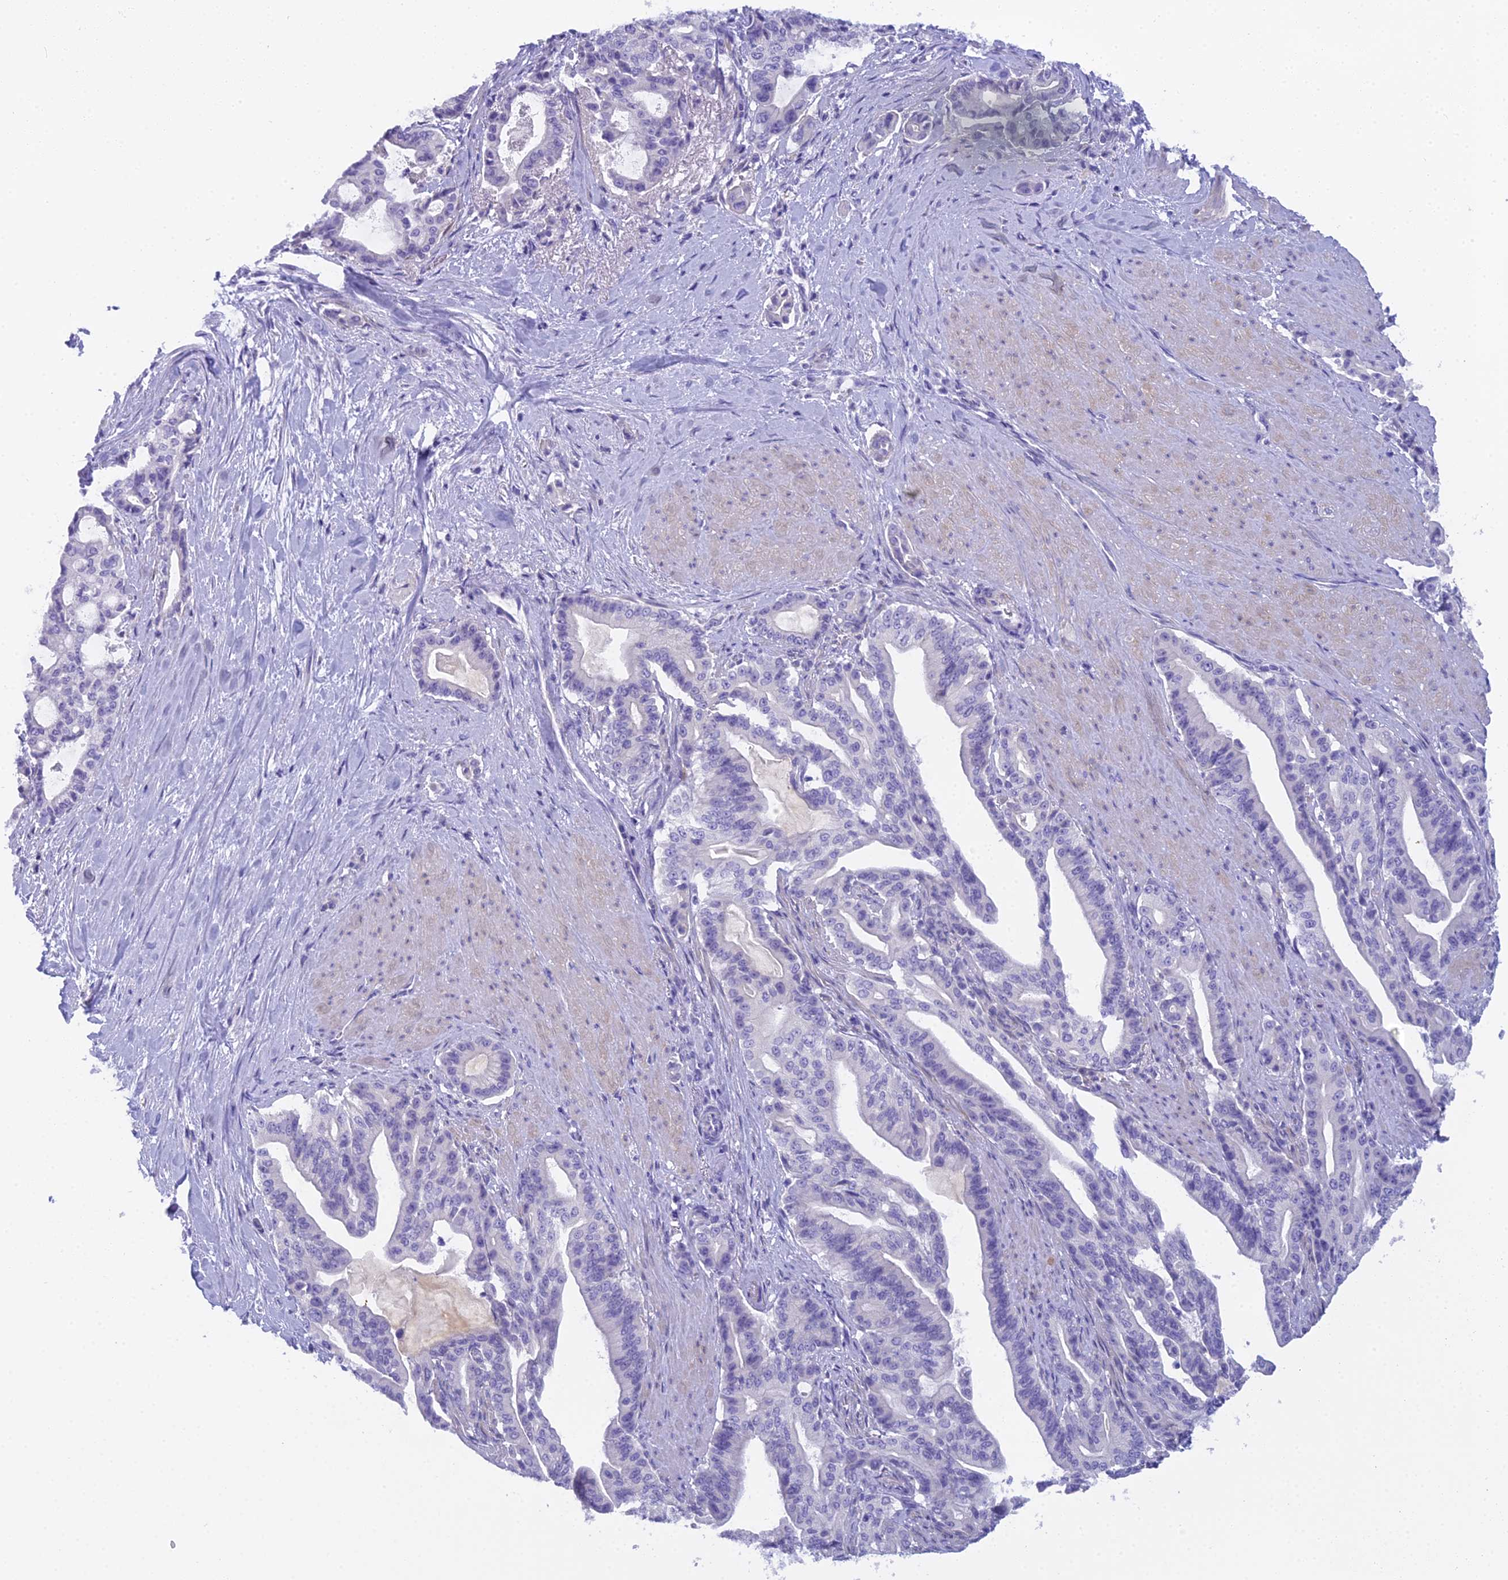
{"staining": {"intensity": "negative", "quantity": "none", "location": "none"}, "tissue": "pancreatic cancer", "cell_type": "Tumor cells", "image_type": "cancer", "snomed": [{"axis": "morphology", "description": "Adenocarcinoma, NOS"}, {"axis": "topography", "description": "Pancreas"}], "caption": "This is an IHC micrograph of human pancreatic cancer (adenocarcinoma). There is no expression in tumor cells.", "gene": "UNC80", "patient": {"sex": "male", "age": 63}}